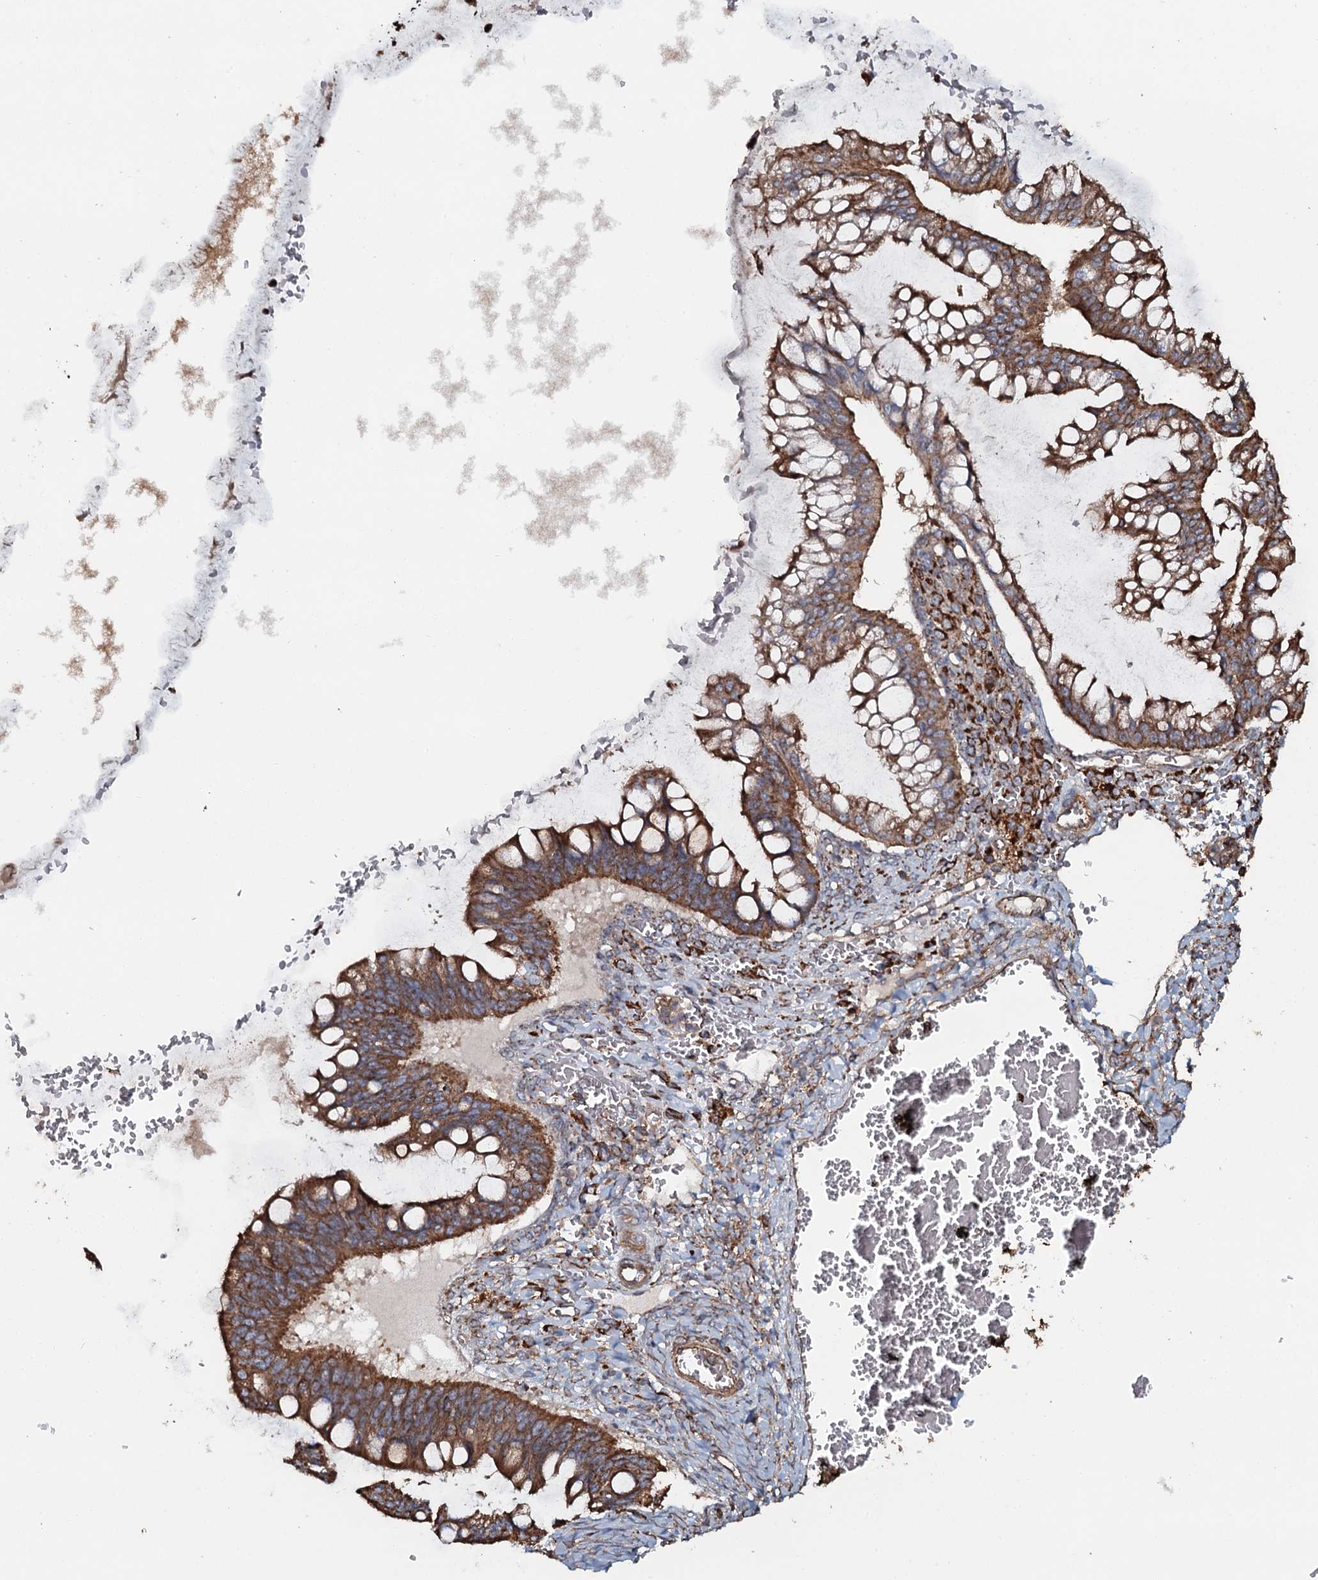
{"staining": {"intensity": "moderate", "quantity": ">75%", "location": "cytoplasmic/membranous"}, "tissue": "ovarian cancer", "cell_type": "Tumor cells", "image_type": "cancer", "snomed": [{"axis": "morphology", "description": "Cystadenocarcinoma, mucinous, NOS"}, {"axis": "topography", "description": "Ovary"}], "caption": "Ovarian cancer (mucinous cystadenocarcinoma) was stained to show a protein in brown. There is medium levels of moderate cytoplasmic/membranous staining in approximately >75% of tumor cells.", "gene": "VWA8", "patient": {"sex": "female", "age": 73}}